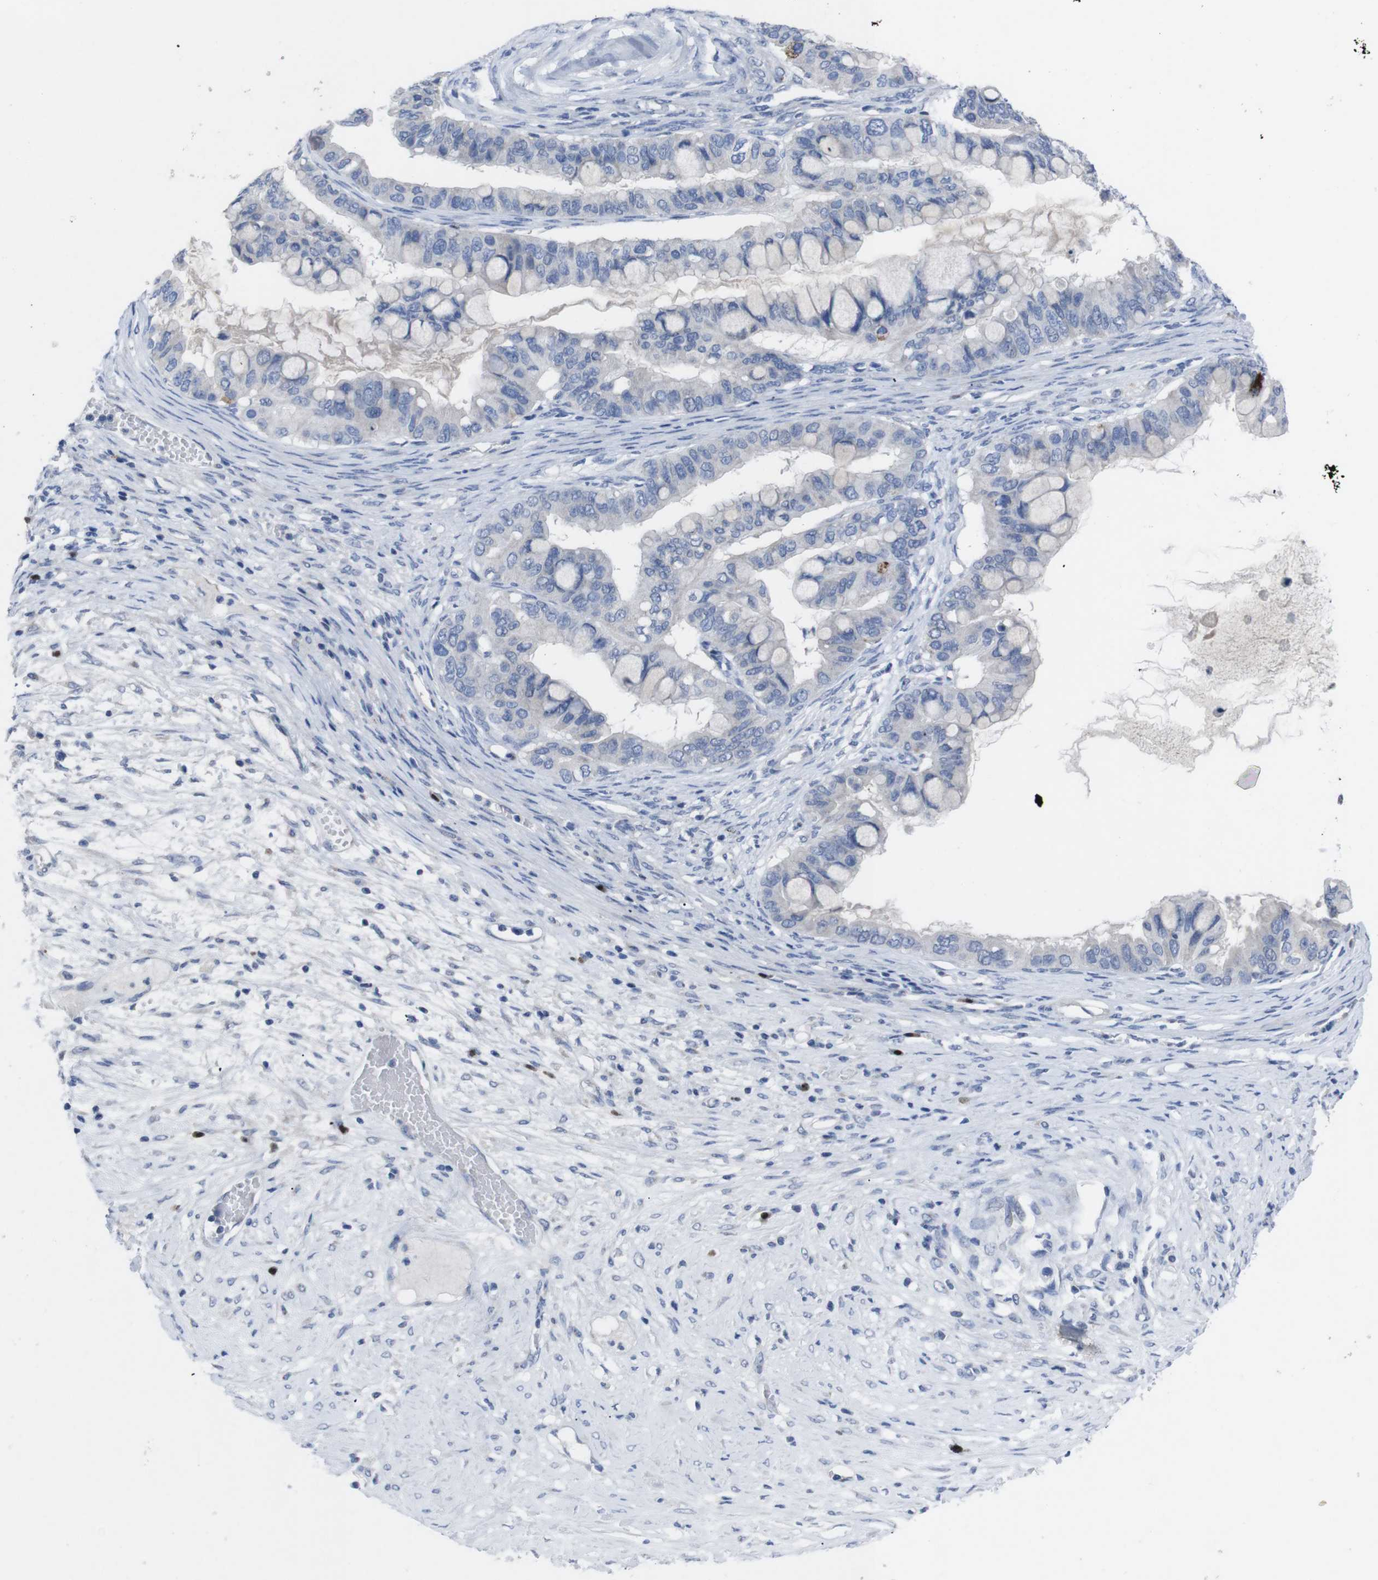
{"staining": {"intensity": "negative", "quantity": "none", "location": "none"}, "tissue": "ovarian cancer", "cell_type": "Tumor cells", "image_type": "cancer", "snomed": [{"axis": "morphology", "description": "Cystadenocarcinoma, mucinous, NOS"}, {"axis": "topography", "description": "Ovary"}], "caption": "Immunohistochemistry image of human mucinous cystadenocarcinoma (ovarian) stained for a protein (brown), which reveals no staining in tumor cells.", "gene": "IRF4", "patient": {"sex": "female", "age": 80}}